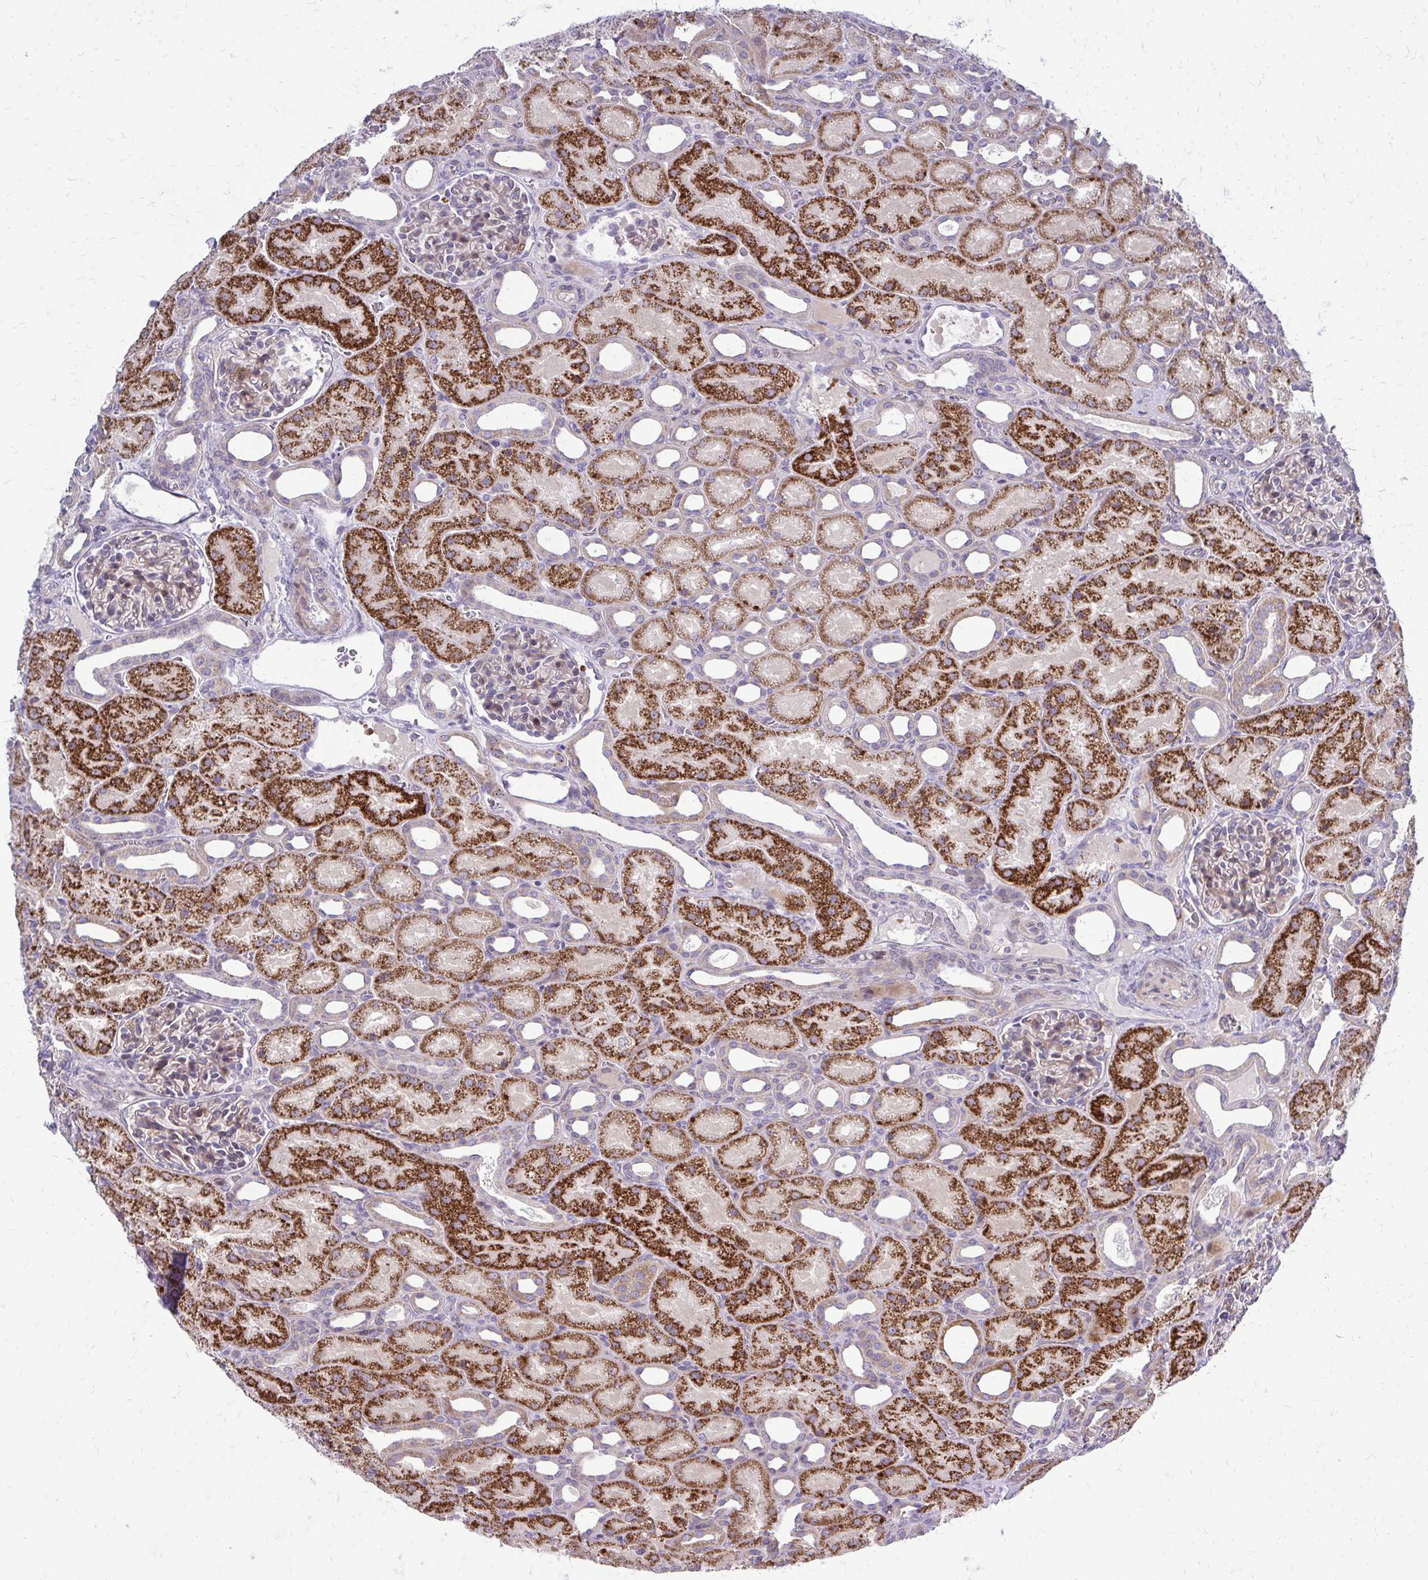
{"staining": {"intensity": "weak", "quantity": "<25%", "location": "cytoplasmic/membranous"}, "tissue": "kidney", "cell_type": "Cells in glomeruli", "image_type": "normal", "snomed": [{"axis": "morphology", "description": "Normal tissue, NOS"}, {"axis": "topography", "description": "Kidney"}], "caption": "Immunohistochemical staining of normal human kidney shows no significant expression in cells in glomeruli.", "gene": "PPDPFL", "patient": {"sex": "male", "age": 2}}